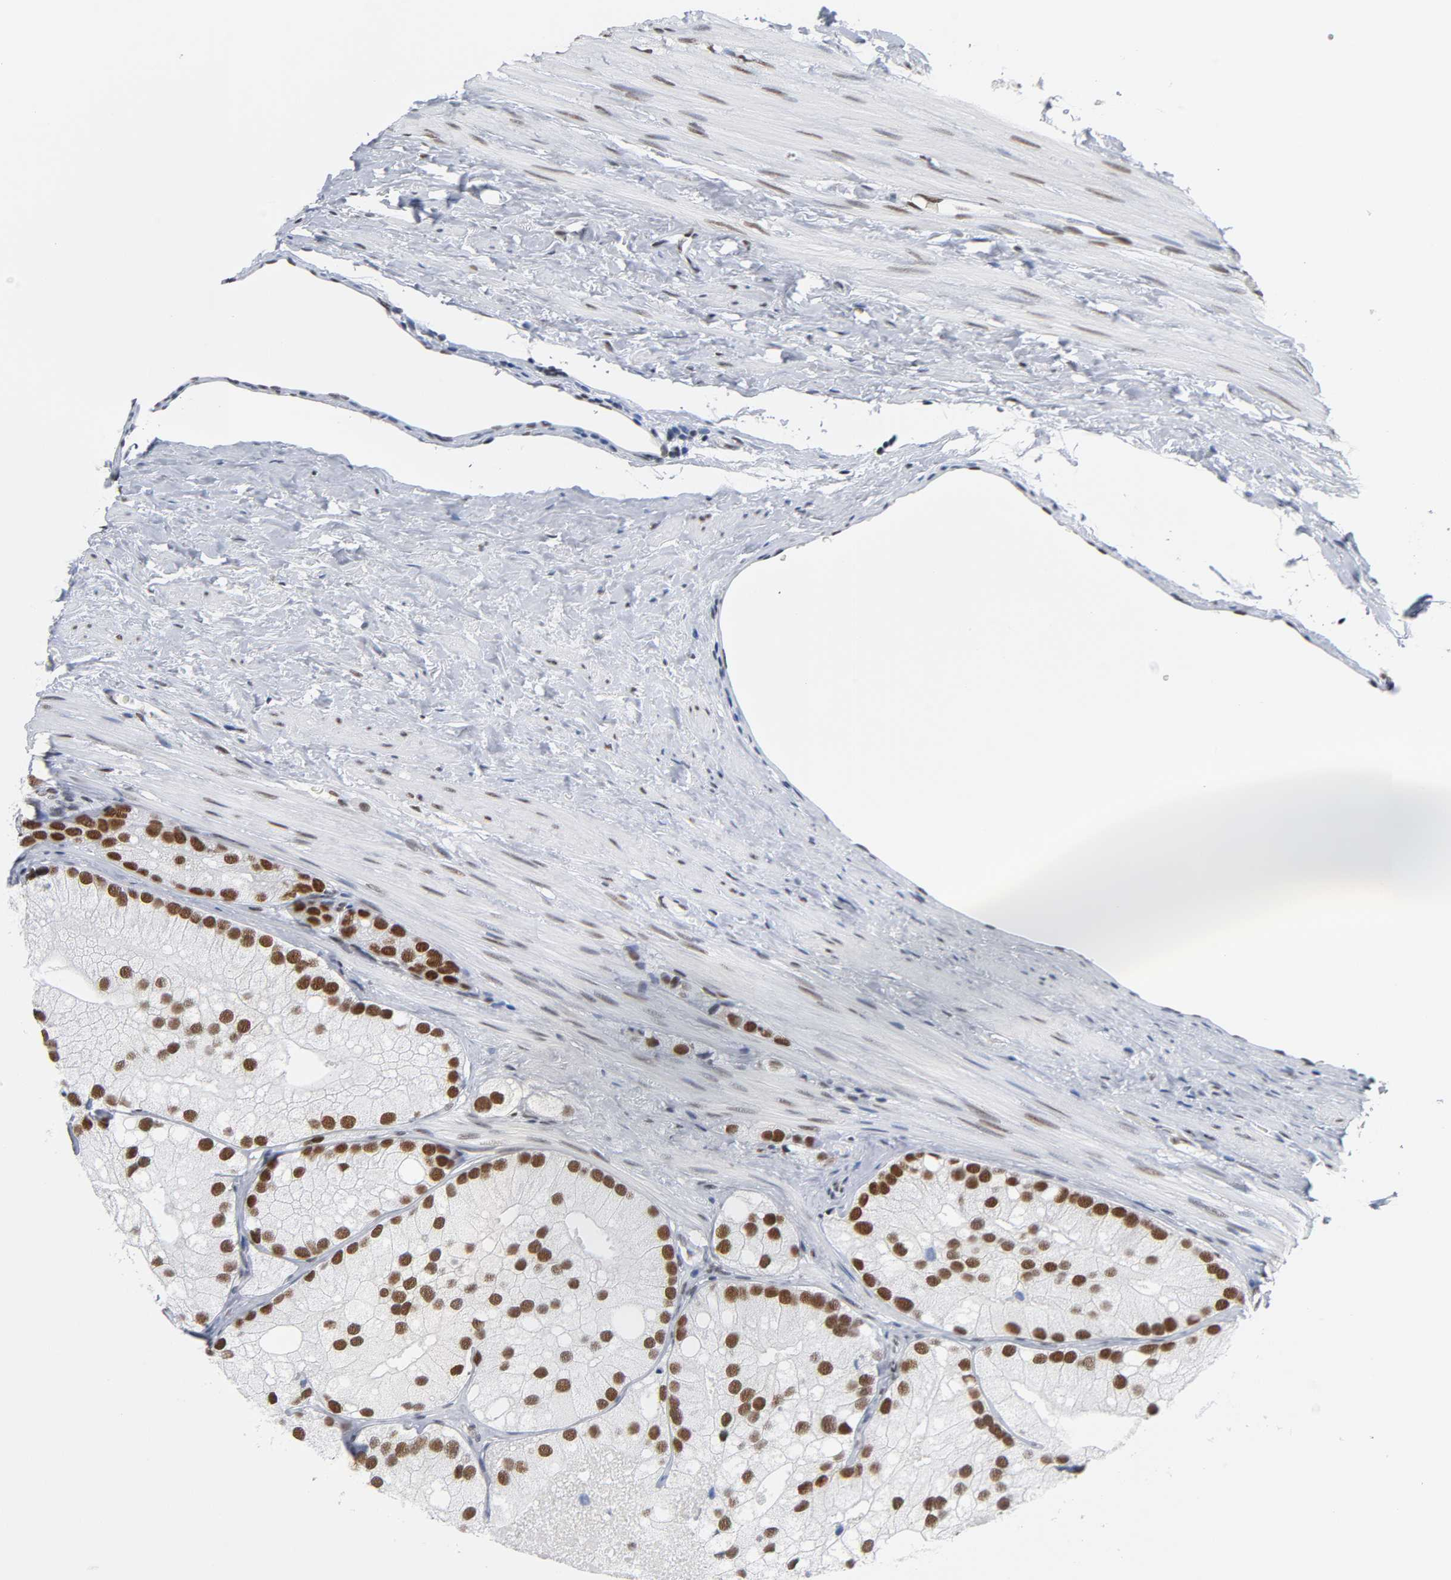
{"staining": {"intensity": "strong", "quantity": ">75%", "location": "nuclear"}, "tissue": "prostate cancer", "cell_type": "Tumor cells", "image_type": "cancer", "snomed": [{"axis": "morphology", "description": "Adenocarcinoma, Low grade"}, {"axis": "topography", "description": "Prostate"}], "caption": "Tumor cells demonstrate high levels of strong nuclear positivity in about >75% of cells in prostate cancer.", "gene": "CSTF2", "patient": {"sex": "male", "age": 69}}